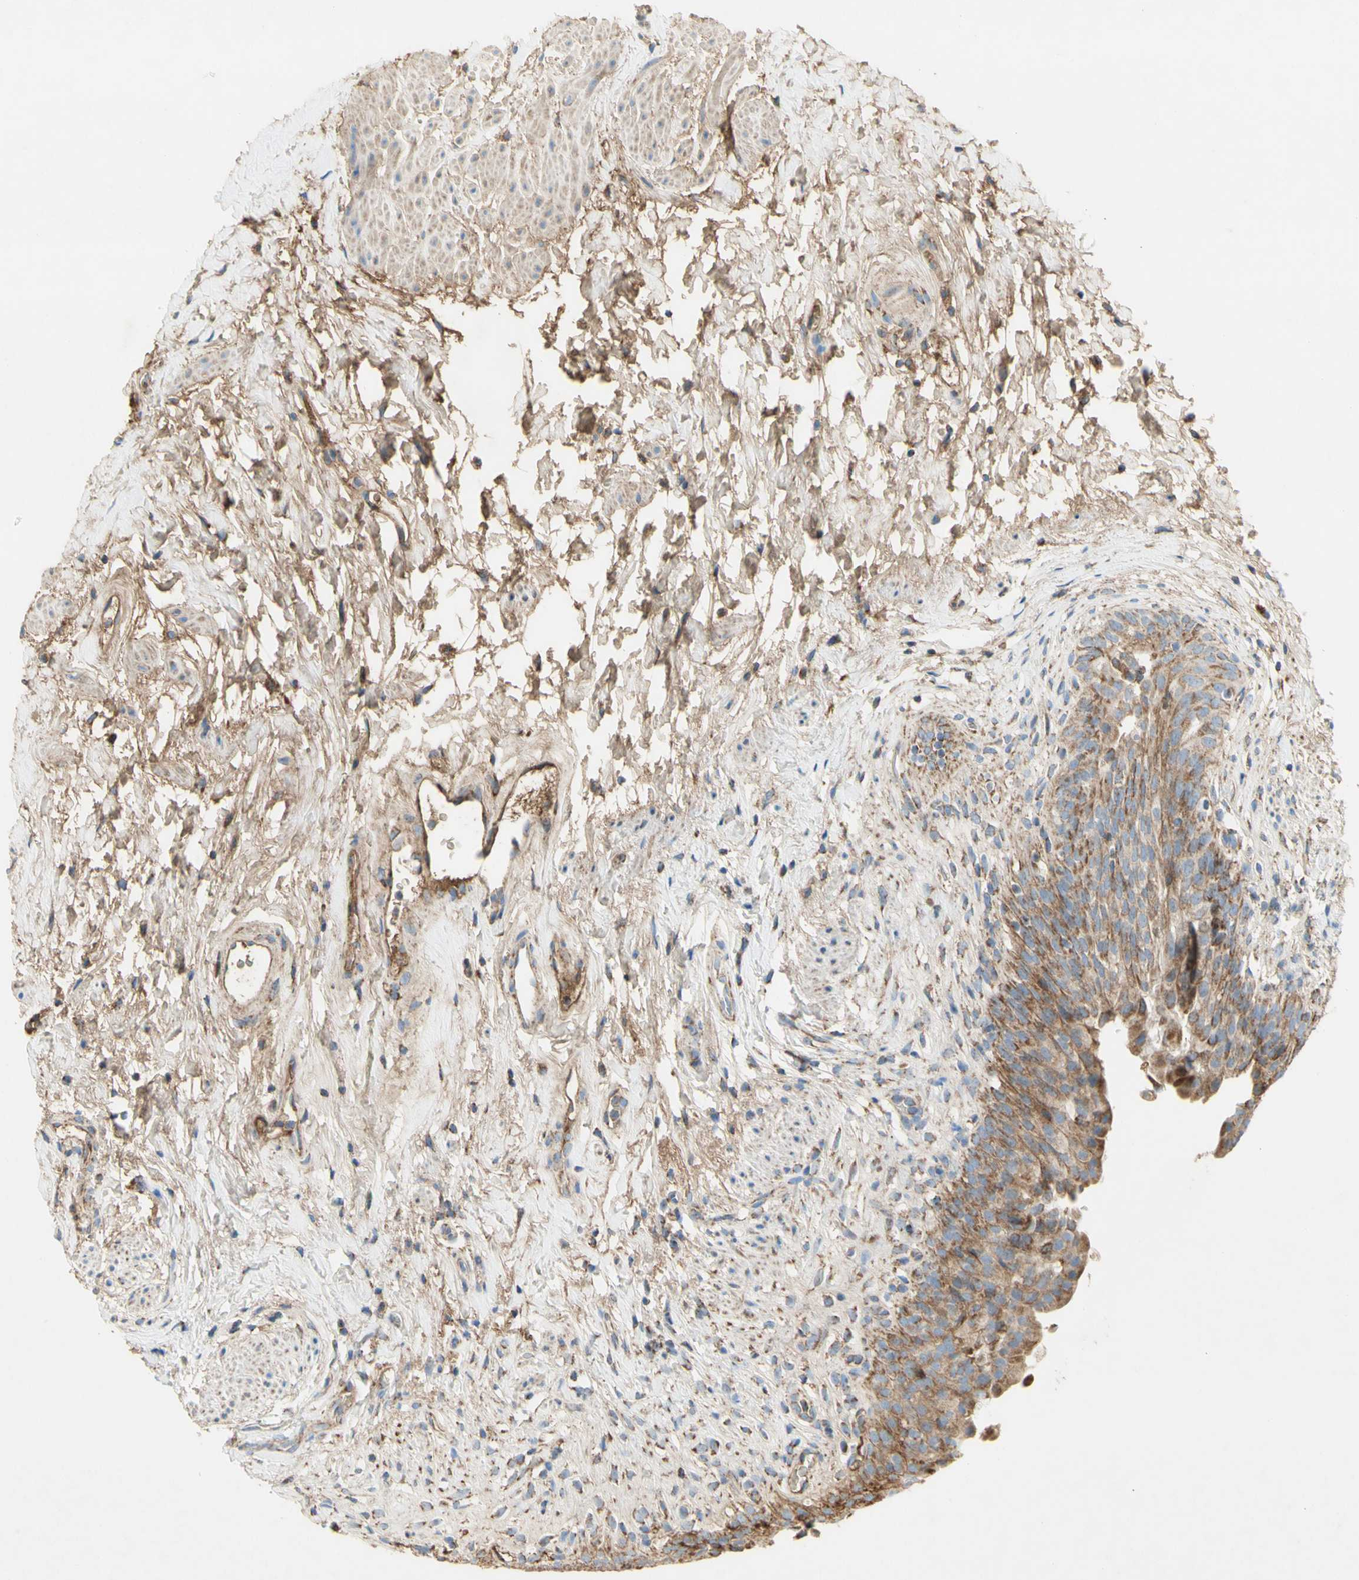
{"staining": {"intensity": "moderate", "quantity": ">75%", "location": "cytoplasmic/membranous"}, "tissue": "urinary bladder", "cell_type": "Urothelial cells", "image_type": "normal", "snomed": [{"axis": "morphology", "description": "Normal tissue, NOS"}, {"axis": "topography", "description": "Urinary bladder"}], "caption": "A micrograph of human urinary bladder stained for a protein shows moderate cytoplasmic/membranous brown staining in urothelial cells.", "gene": "SDHB", "patient": {"sex": "female", "age": 79}}